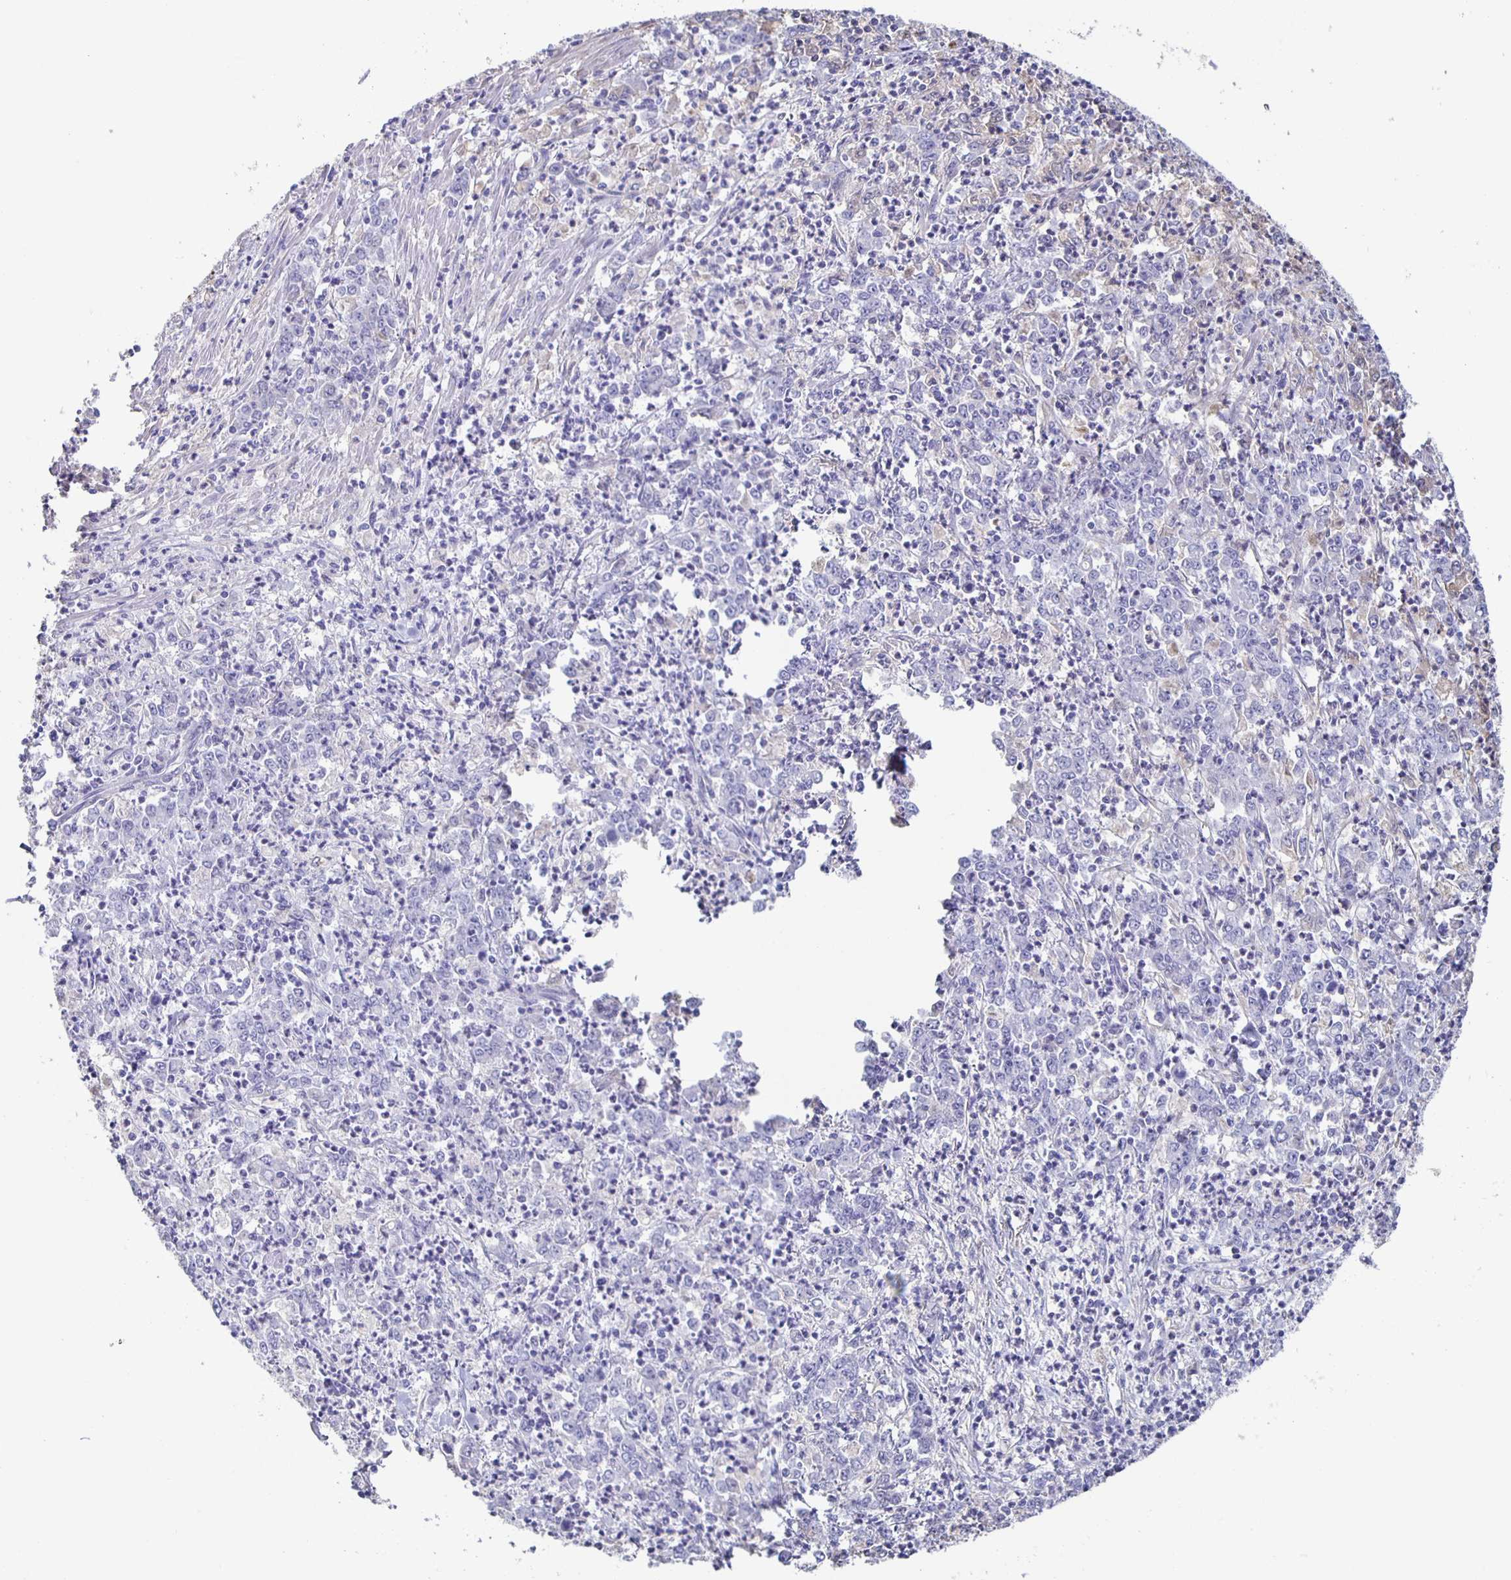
{"staining": {"intensity": "negative", "quantity": "none", "location": "none"}, "tissue": "stomach cancer", "cell_type": "Tumor cells", "image_type": "cancer", "snomed": [{"axis": "morphology", "description": "Adenocarcinoma, NOS"}, {"axis": "topography", "description": "Stomach, lower"}], "caption": "The IHC micrograph has no significant positivity in tumor cells of adenocarcinoma (stomach) tissue.", "gene": "FGA", "patient": {"sex": "female", "age": 71}}